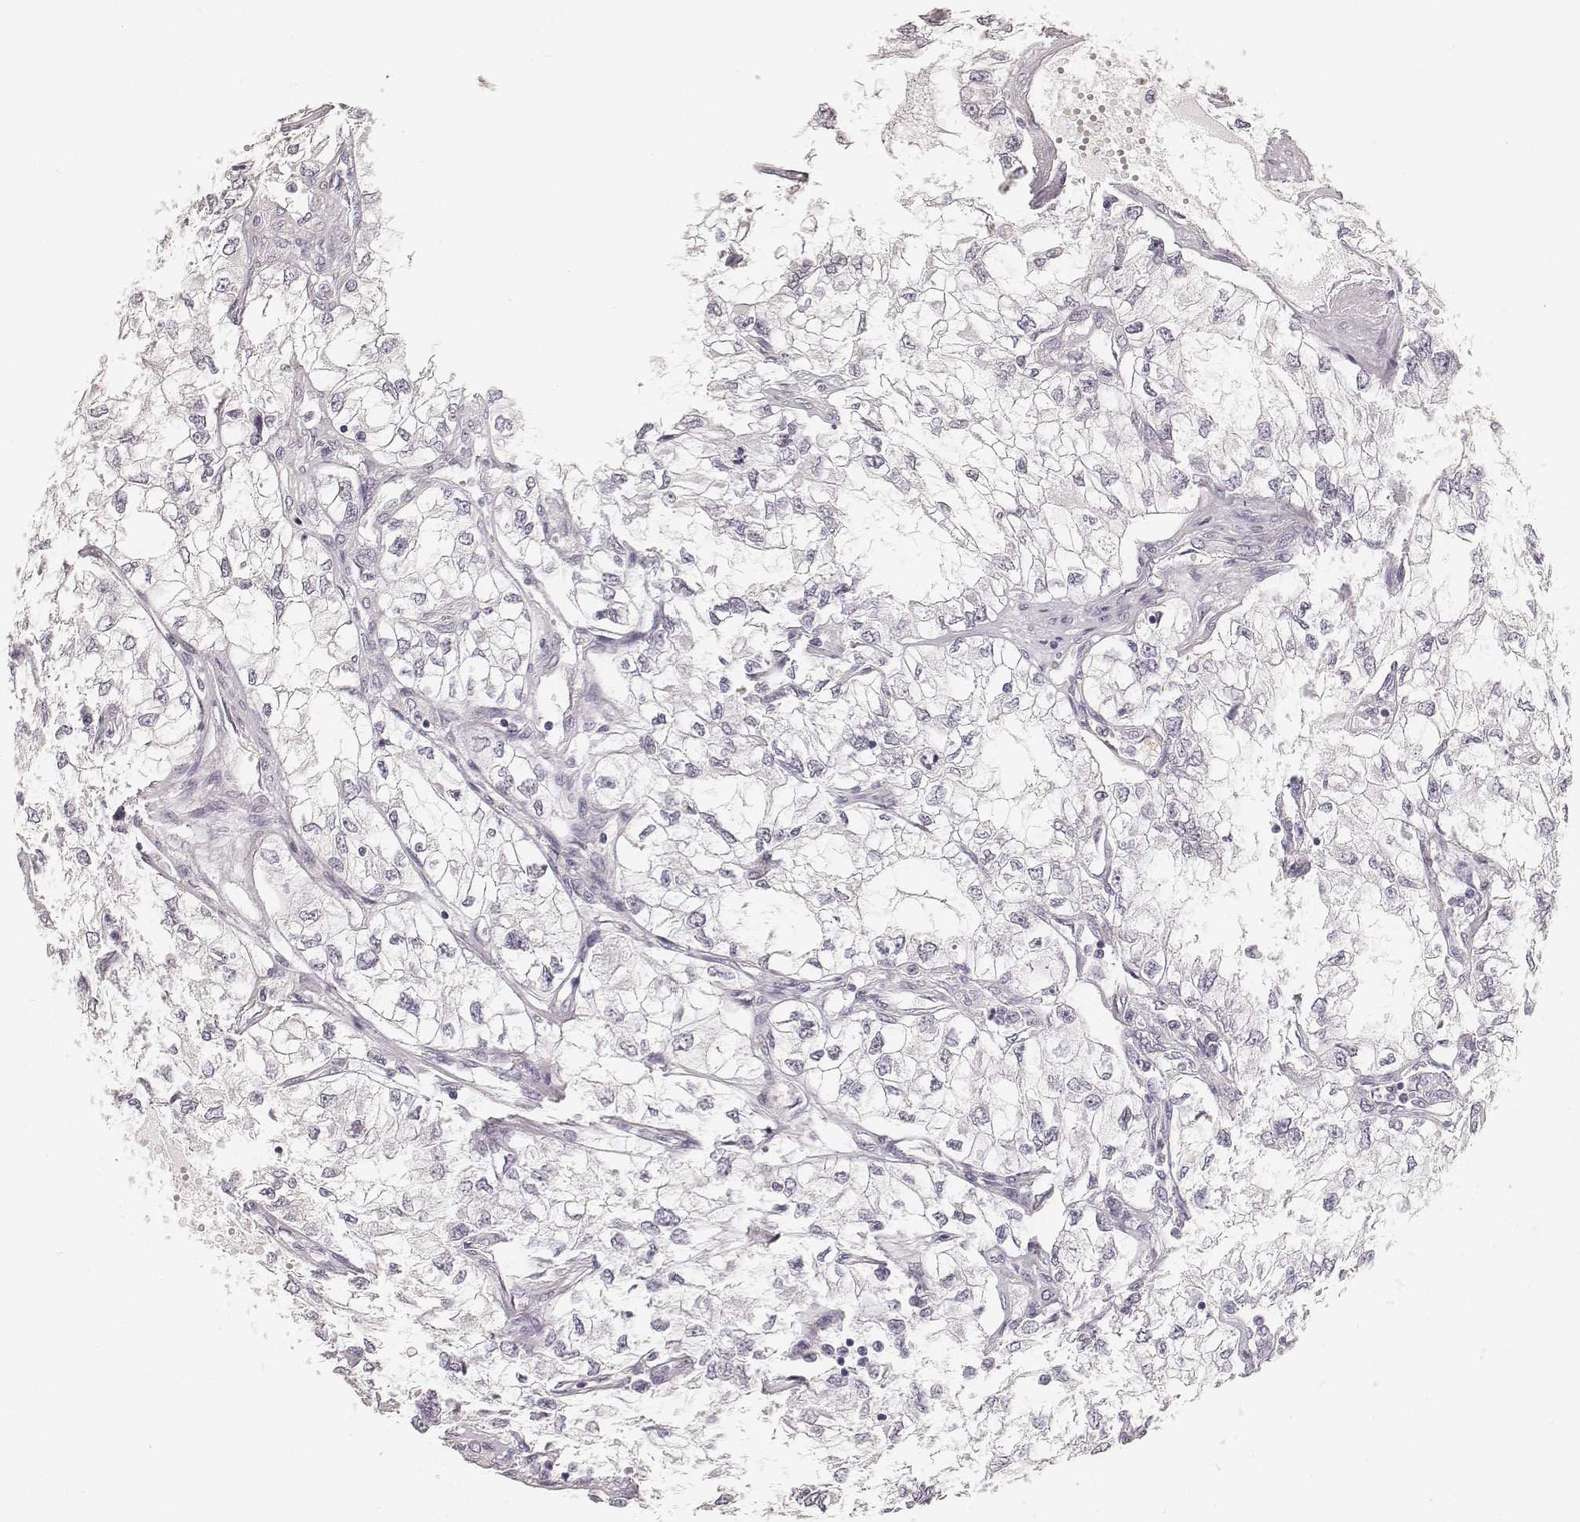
{"staining": {"intensity": "negative", "quantity": "none", "location": "none"}, "tissue": "renal cancer", "cell_type": "Tumor cells", "image_type": "cancer", "snomed": [{"axis": "morphology", "description": "Adenocarcinoma, NOS"}, {"axis": "topography", "description": "Kidney"}], "caption": "Tumor cells show no significant protein positivity in renal cancer (adenocarcinoma).", "gene": "HNF4G", "patient": {"sex": "female", "age": 59}}